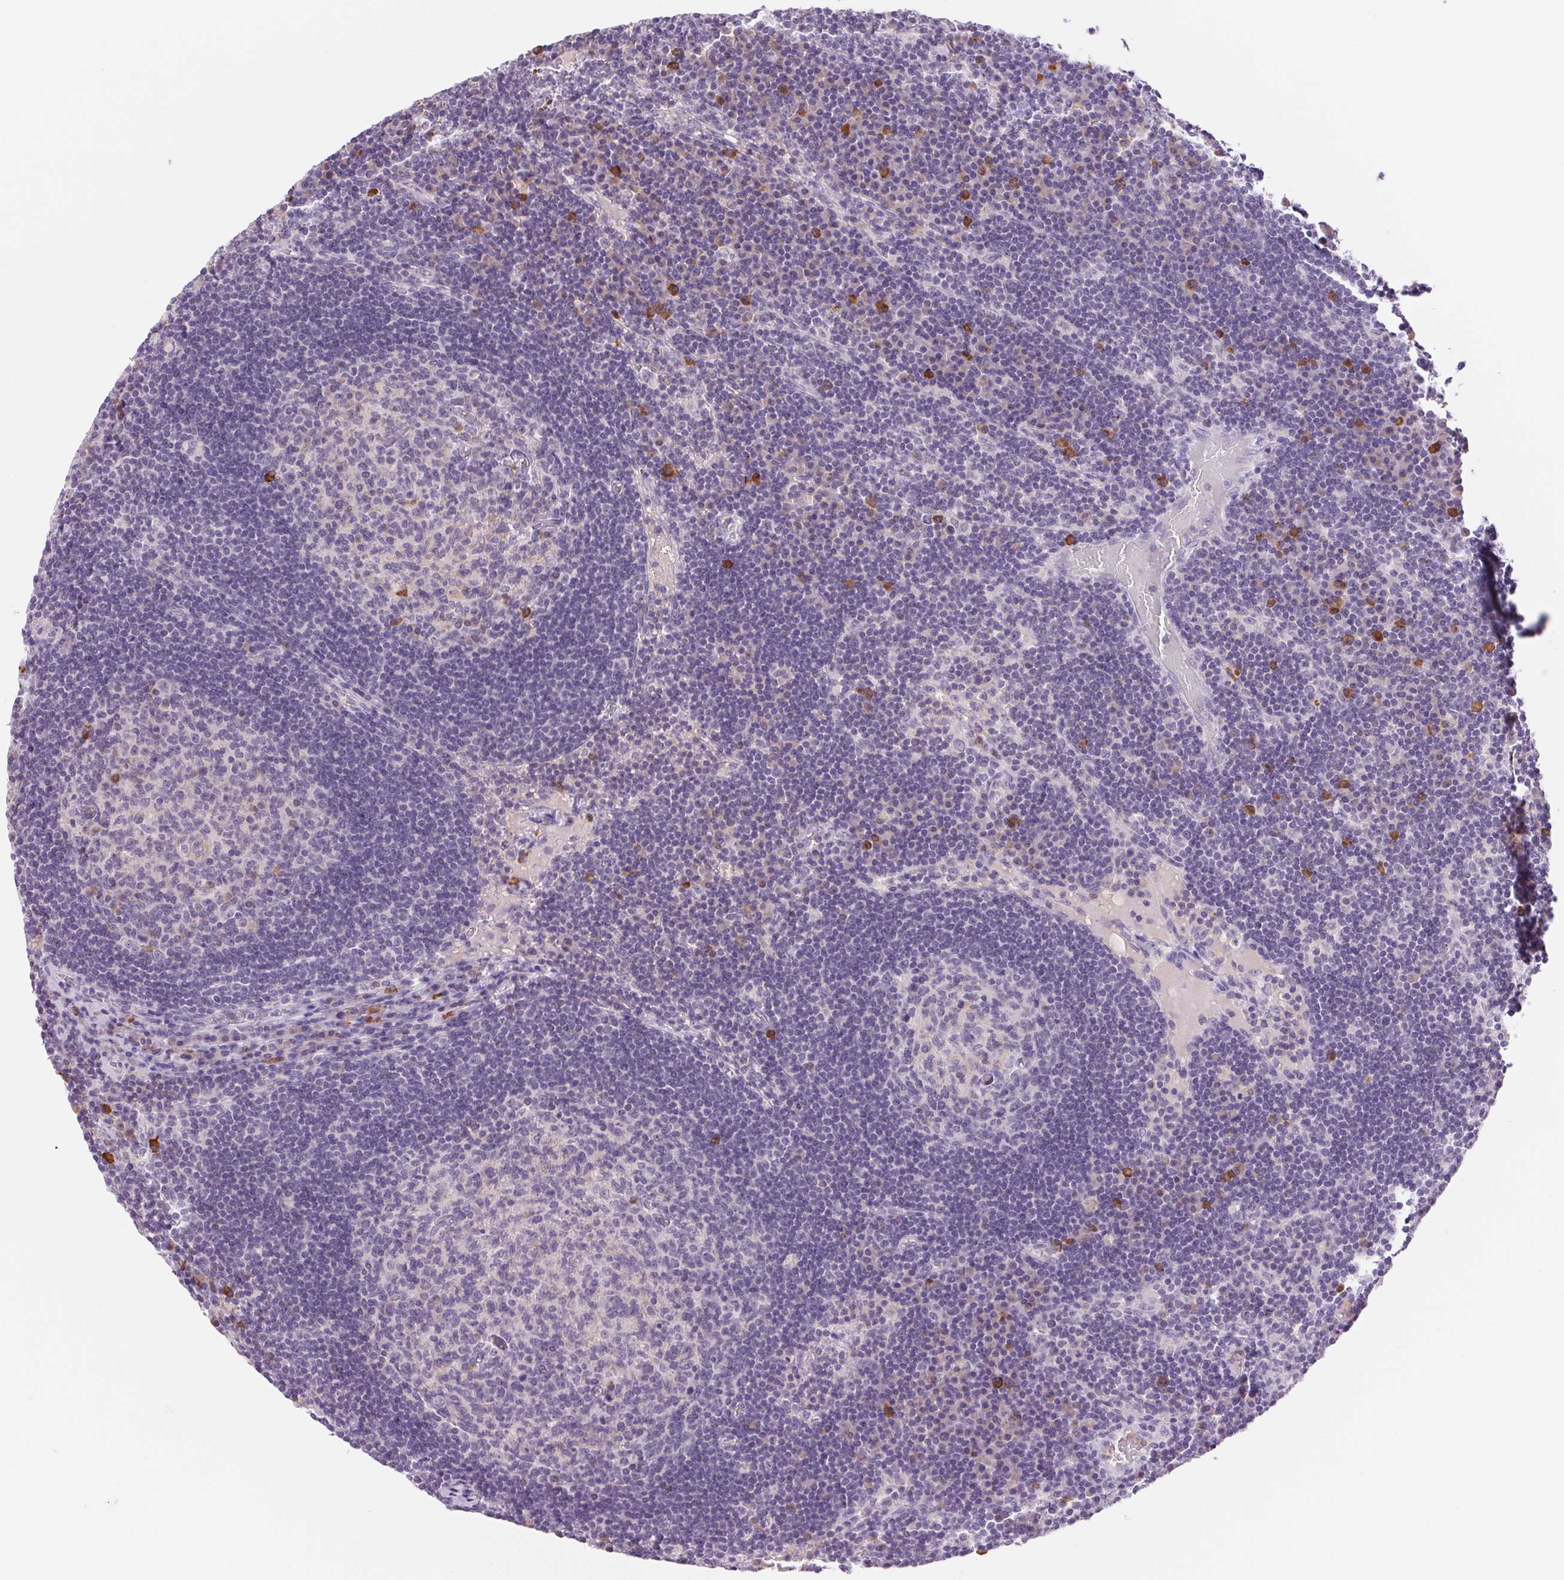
{"staining": {"intensity": "negative", "quantity": "none", "location": "none"}, "tissue": "lymph node", "cell_type": "Germinal center cells", "image_type": "normal", "snomed": [{"axis": "morphology", "description": "Normal tissue, NOS"}, {"axis": "topography", "description": "Lymph node"}], "caption": "High power microscopy histopathology image of an immunohistochemistry (IHC) histopathology image of benign lymph node, revealing no significant positivity in germinal center cells. (DAB immunohistochemistry, high magnification).", "gene": "IFIT1B", "patient": {"sex": "male", "age": 67}}